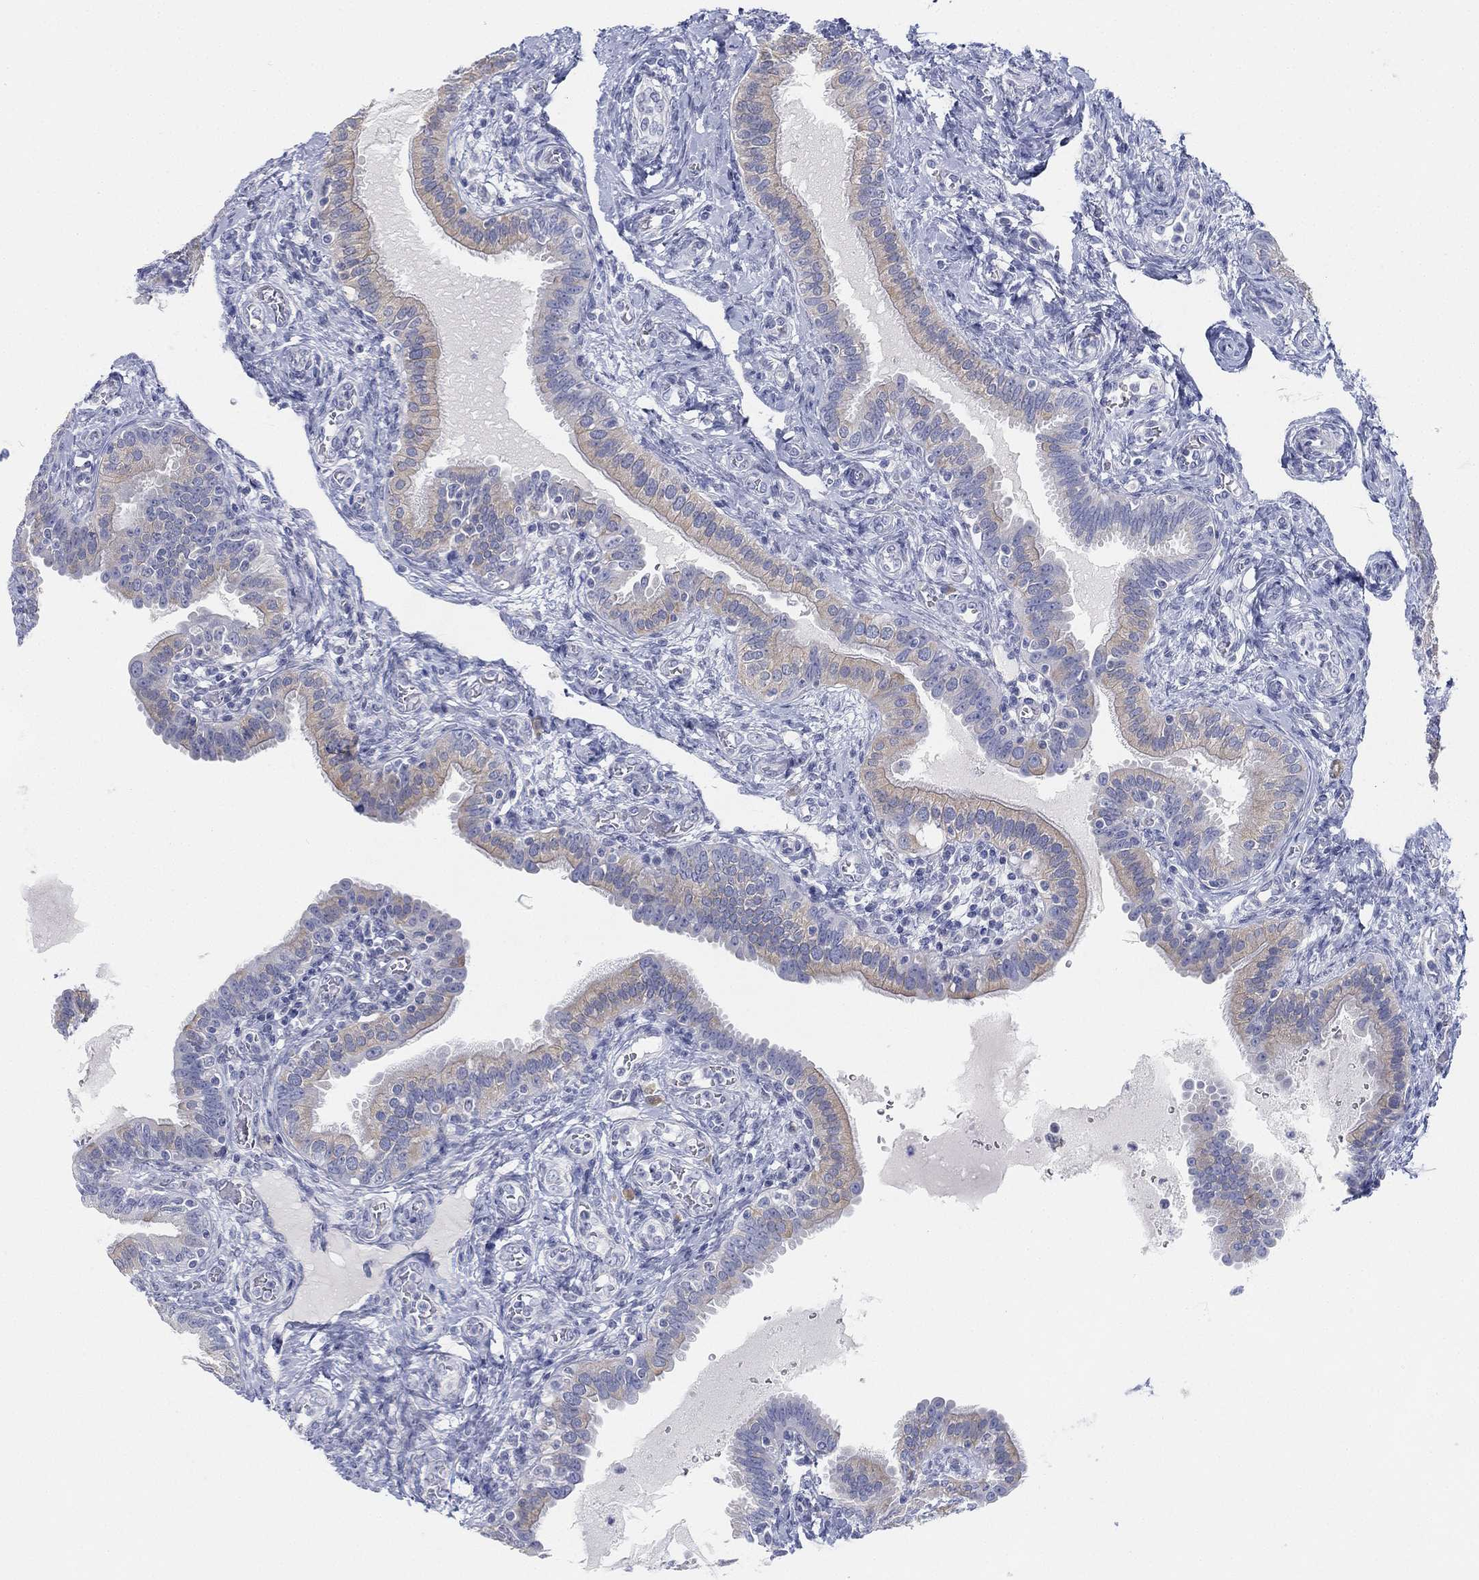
{"staining": {"intensity": "weak", "quantity": ">75%", "location": "cytoplasmic/membranous"}, "tissue": "fallopian tube", "cell_type": "Glandular cells", "image_type": "normal", "snomed": [{"axis": "morphology", "description": "Normal tissue, NOS"}, {"axis": "topography", "description": "Fallopian tube"}, {"axis": "topography", "description": "Ovary"}], "caption": "Glandular cells reveal low levels of weak cytoplasmic/membranous positivity in about >75% of cells in unremarkable human fallopian tube. (DAB (3,3'-diaminobenzidine) = brown stain, brightfield microscopy at high magnification).", "gene": "GCNA", "patient": {"sex": "female", "age": 41}}